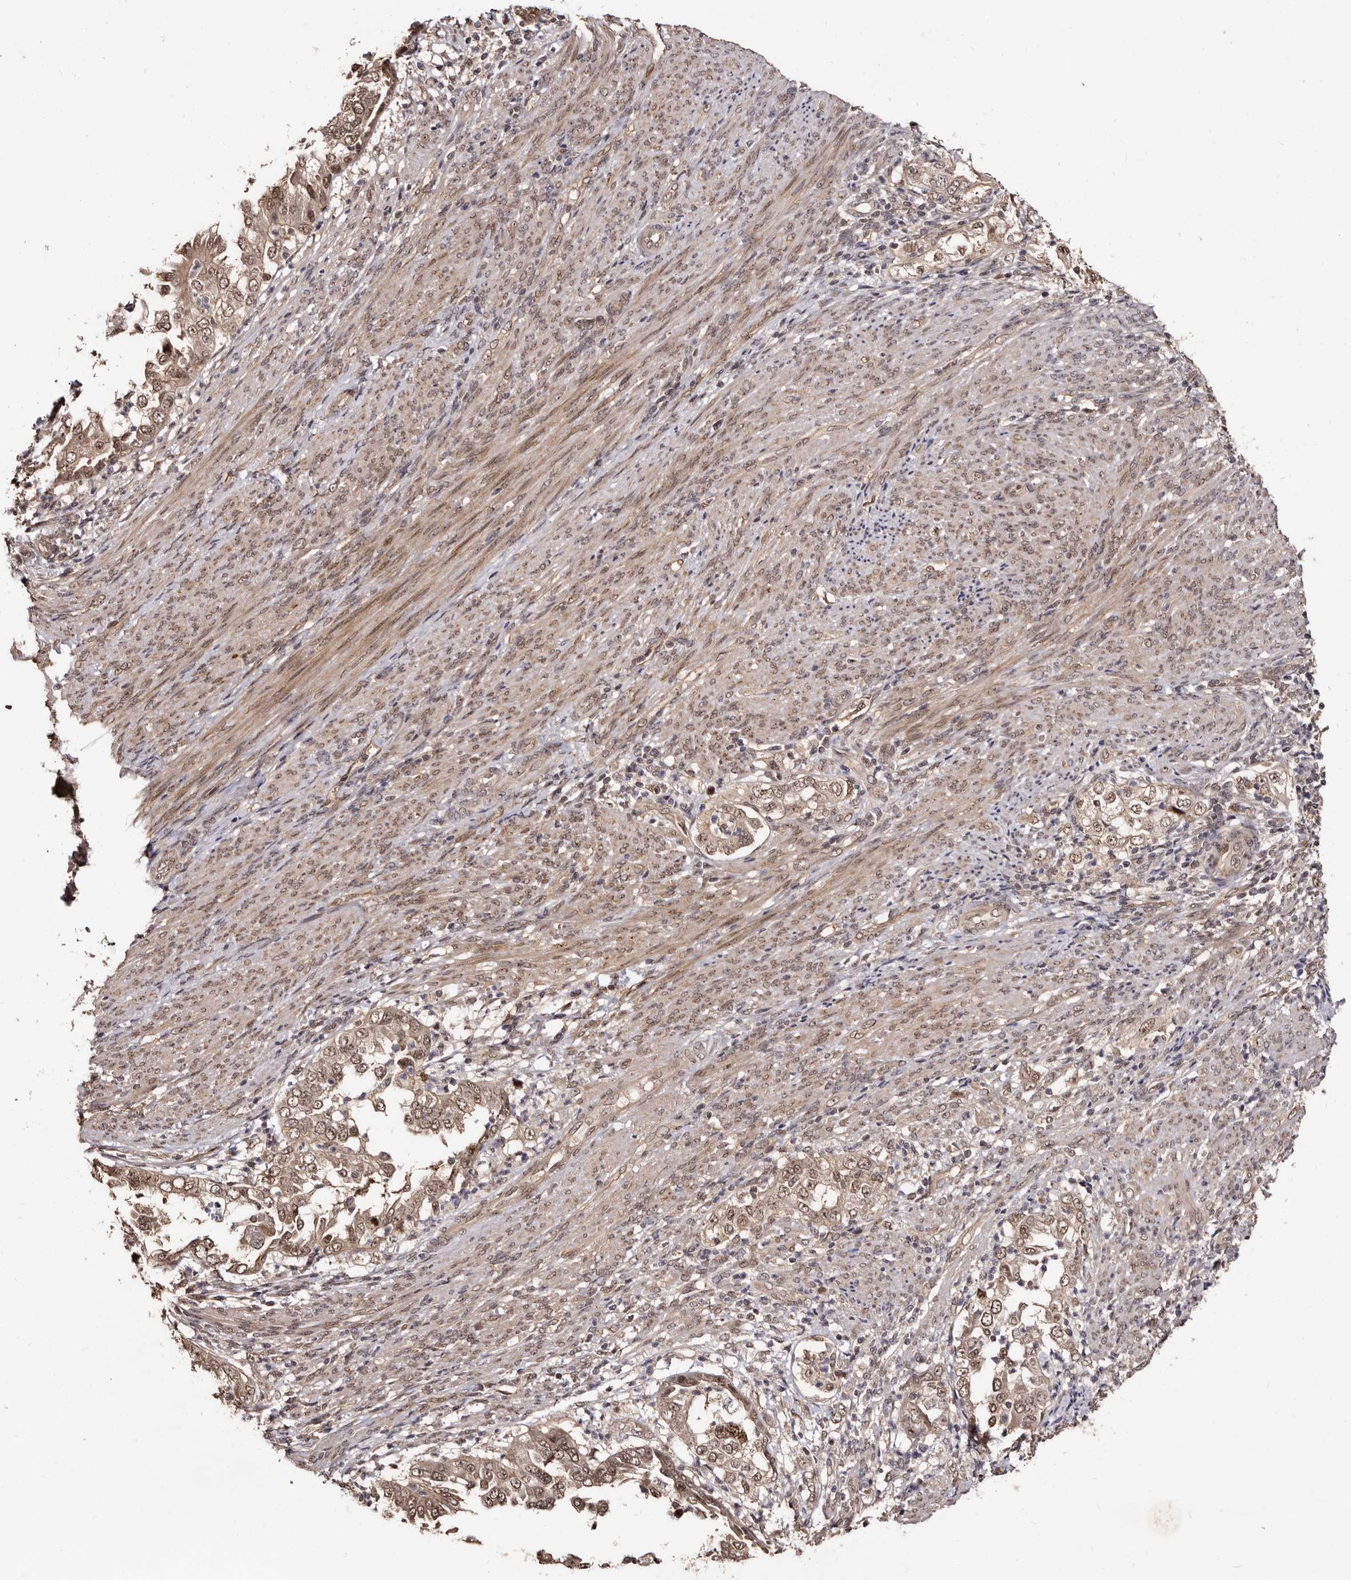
{"staining": {"intensity": "moderate", "quantity": ">75%", "location": "cytoplasmic/membranous,nuclear"}, "tissue": "endometrial cancer", "cell_type": "Tumor cells", "image_type": "cancer", "snomed": [{"axis": "morphology", "description": "Adenocarcinoma, NOS"}, {"axis": "topography", "description": "Endometrium"}], "caption": "The image demonstrates a brown stain indicating the presence of a protein in the cytoplasmic/membranous and nuclear of tumor cells in endometrial cancer (adenocarcinoma).", "gene": "TBC1D22B", "patient": {"sex": "female", "age": 85}}